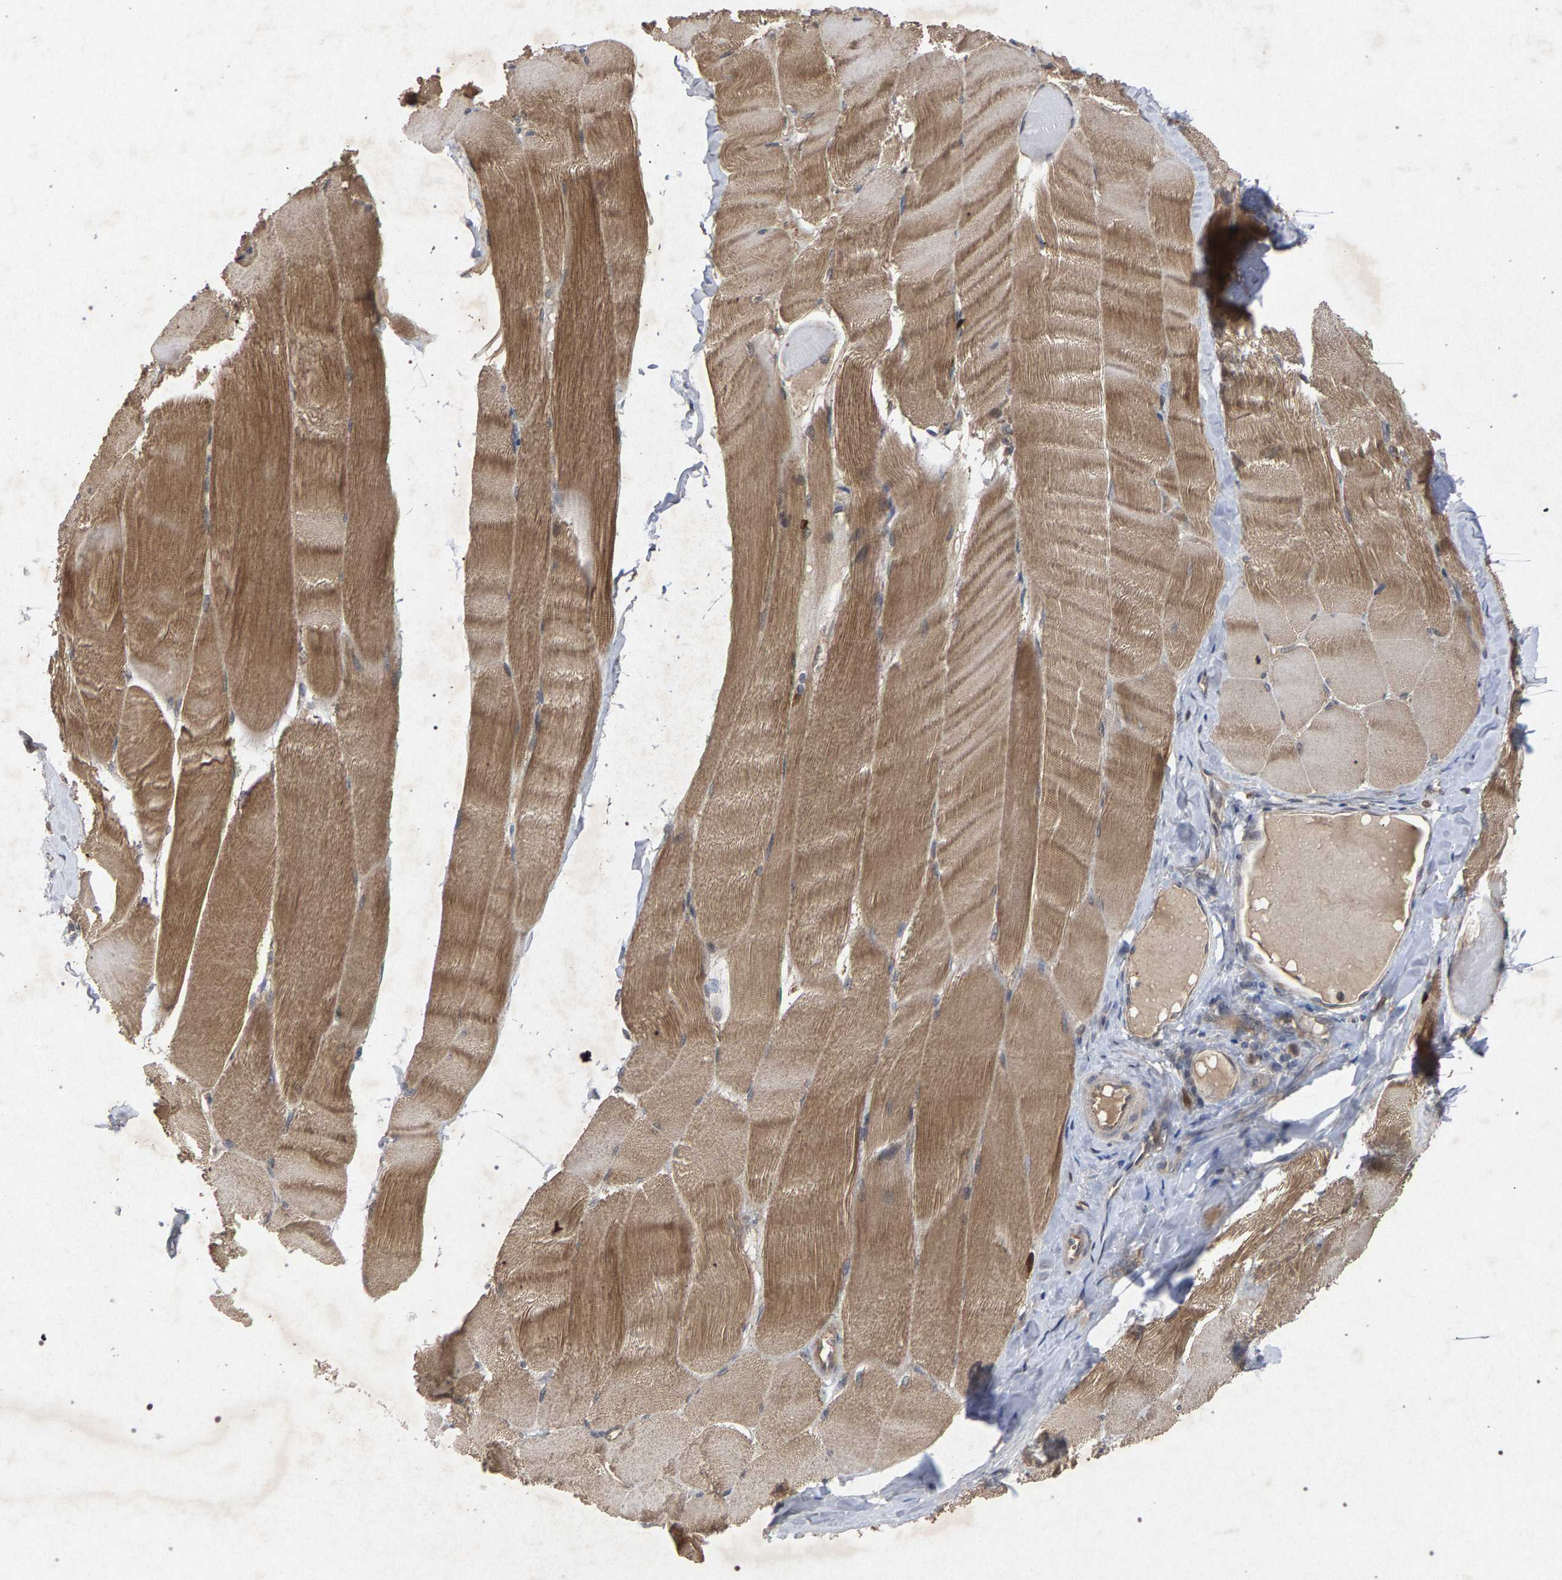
{"staining": {"intensity": "moderate", "quantity": ">75%", "location": "cytoplasmic/membranous"}, "tissue": "skeletal muscle", "cell_type": "Myocytes", "image_type": "normal", "snomed": [{"axis": "morphology", "description": "Normal tissue, NOS"}, {"axis": "morphology", "description": "Squamous cell carcinoma, NOS"}, {"axis": "topography", "description": "Skeletal muscle"}], "caption": "This photomicrograph shows unremarkable skeletal muscle stained with IHC to label a protein in brown. The cytoplasmic/membranous of myocytes show moderate positivity for the protein. Nuclei are counter-stained blue.", "gene": "SLC4A4", "patient": {"sex": "male", "age": 51}}